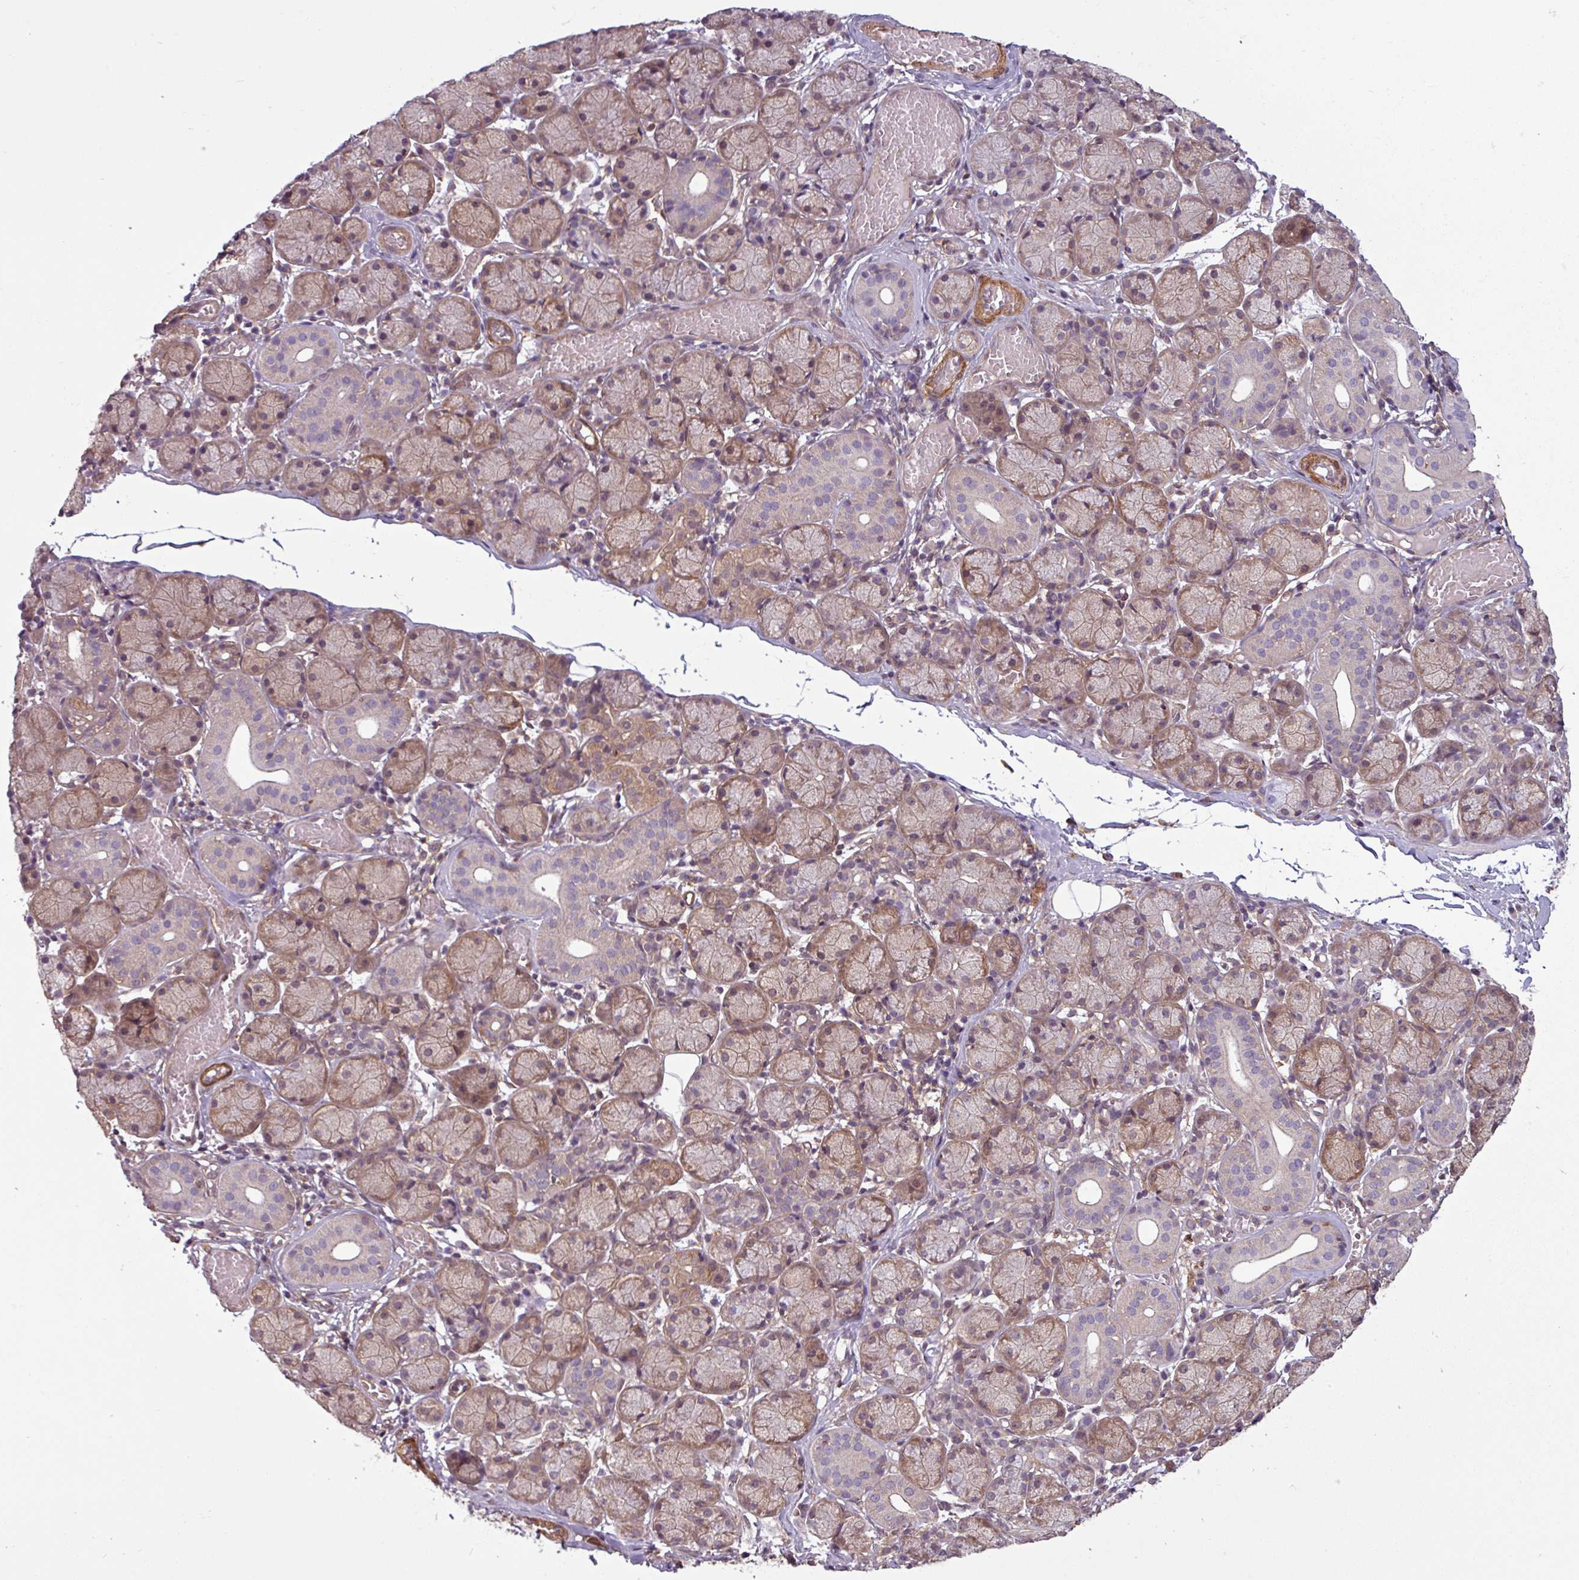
{"staining": {"intensity": "moderate", "quantity": "25%-75%", "location": "cytoplasmic/membranous"}, "tissue": "salivary gland", "cell_type": "Glandular cells", "image_type": "normal", "snomed": [{"axis": "morphology", "description": "Normal tissue, NOS"}, {"axis": "topography", "description": "Salivary gland"}], "caption": "Immunohistochemical staining of normal salivary gland displays moderate cytoplasmic/membranous protein positivity in approximately 25%-75% of glandular cells. The staining was performed using DAB (3,3'-diaminobenzidine), with brown indicating positive protein expression. Nuclei are stained blue with hematoxylin.", "gene": "SH3BGRL", "patient": {"sex": "female", "age": 24}}